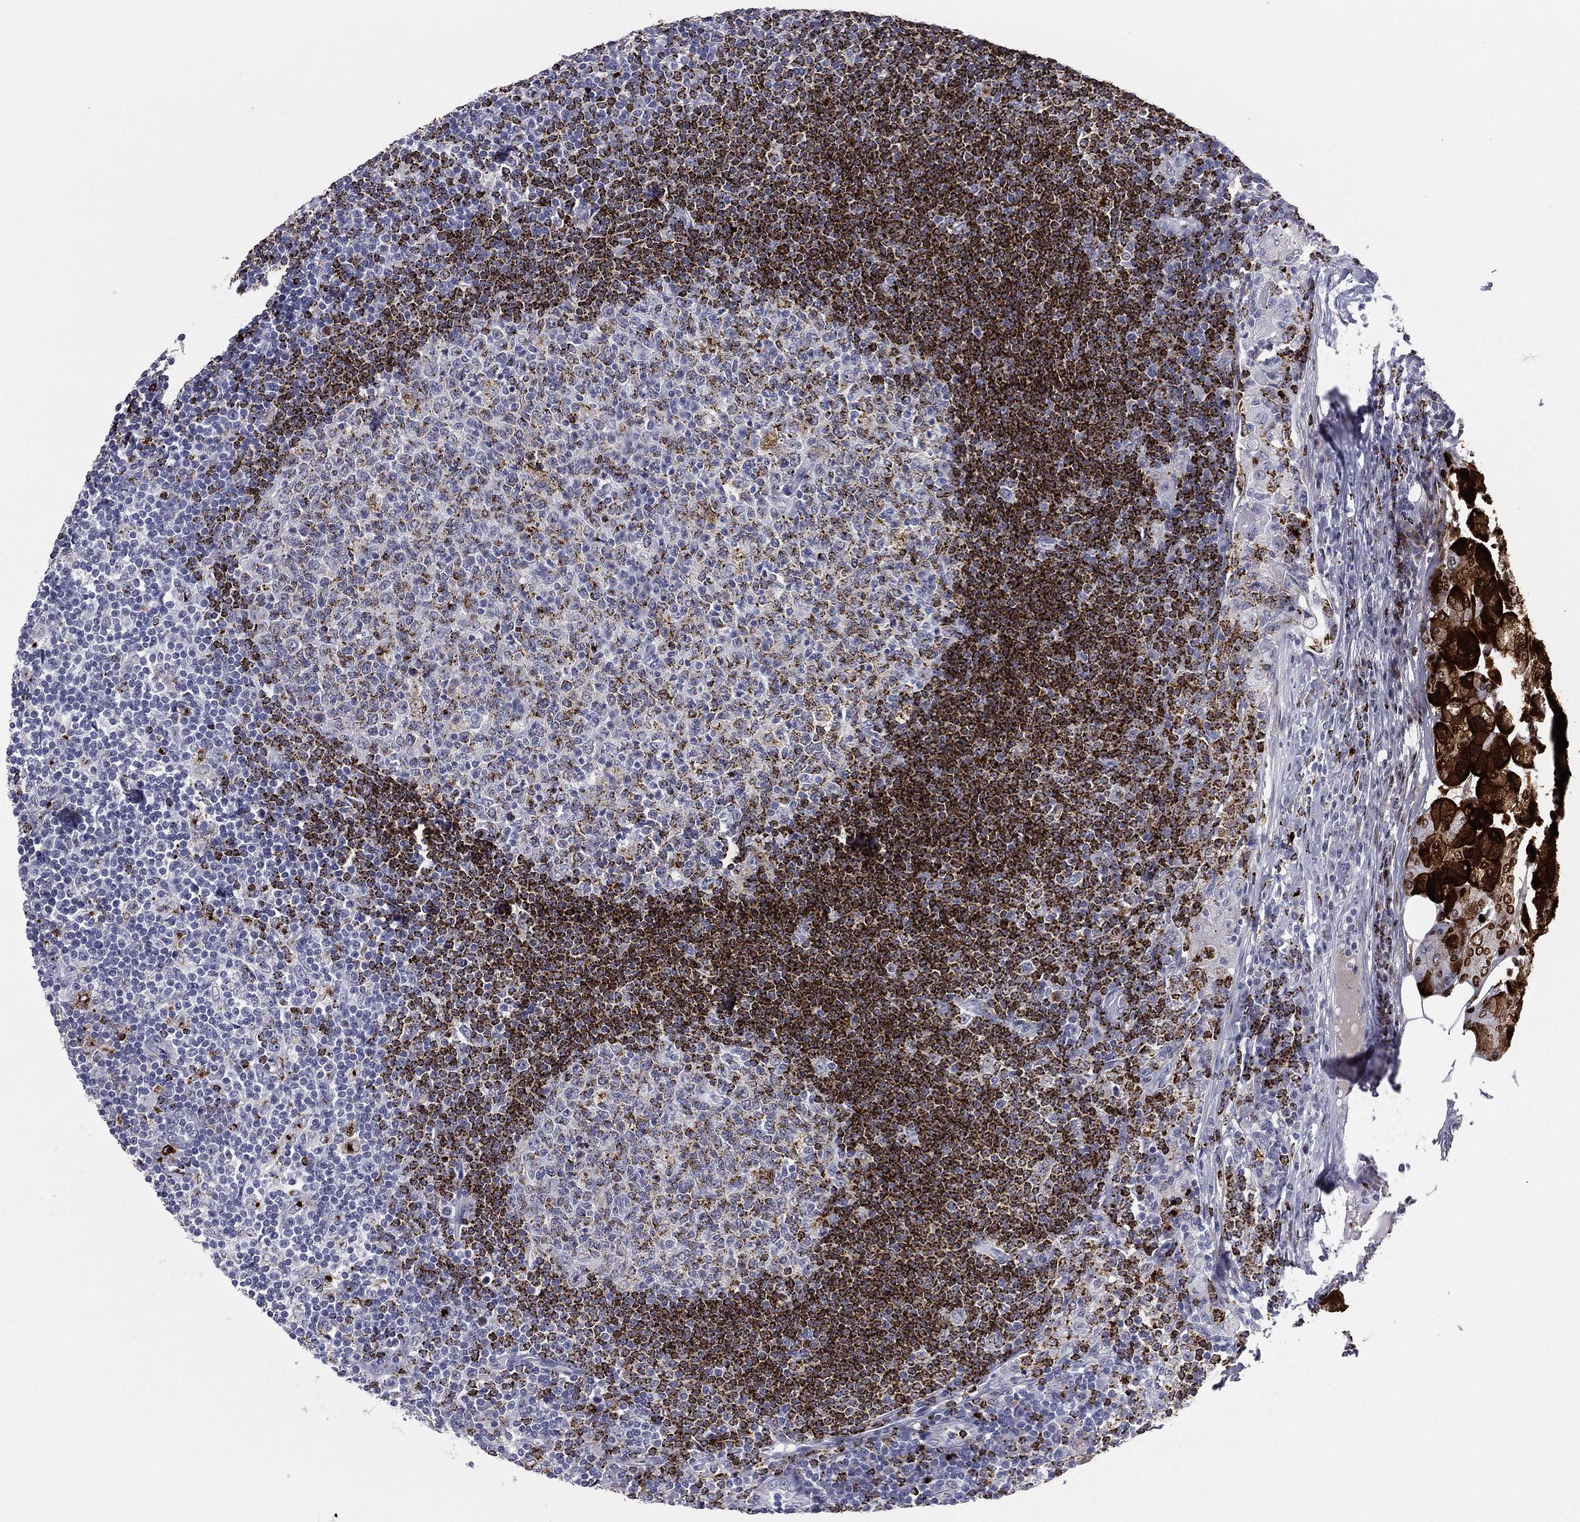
{"staining": {"intensity": "strong", "quantity": "<25%", "location": "cytoplasmic/membranous"}, "tissue": "lymph node", "cell_type": "Germinal center cells", "image_type": "normal", "snomed": [{"axis": "morphology", "description": "Normal tissue, NOS"}, {"axis": "topography", "description": "Lymph node"}, {"axis": "topography", "description": "Salivary gland"}], "caption": "Lymph node stained with a brown dye exhibits strong cytoplasmic/membranous positive staining in approximately <25% of germinal center cells.", "gene": "HLA", "patient": {"sex": "male", "age": 83}}